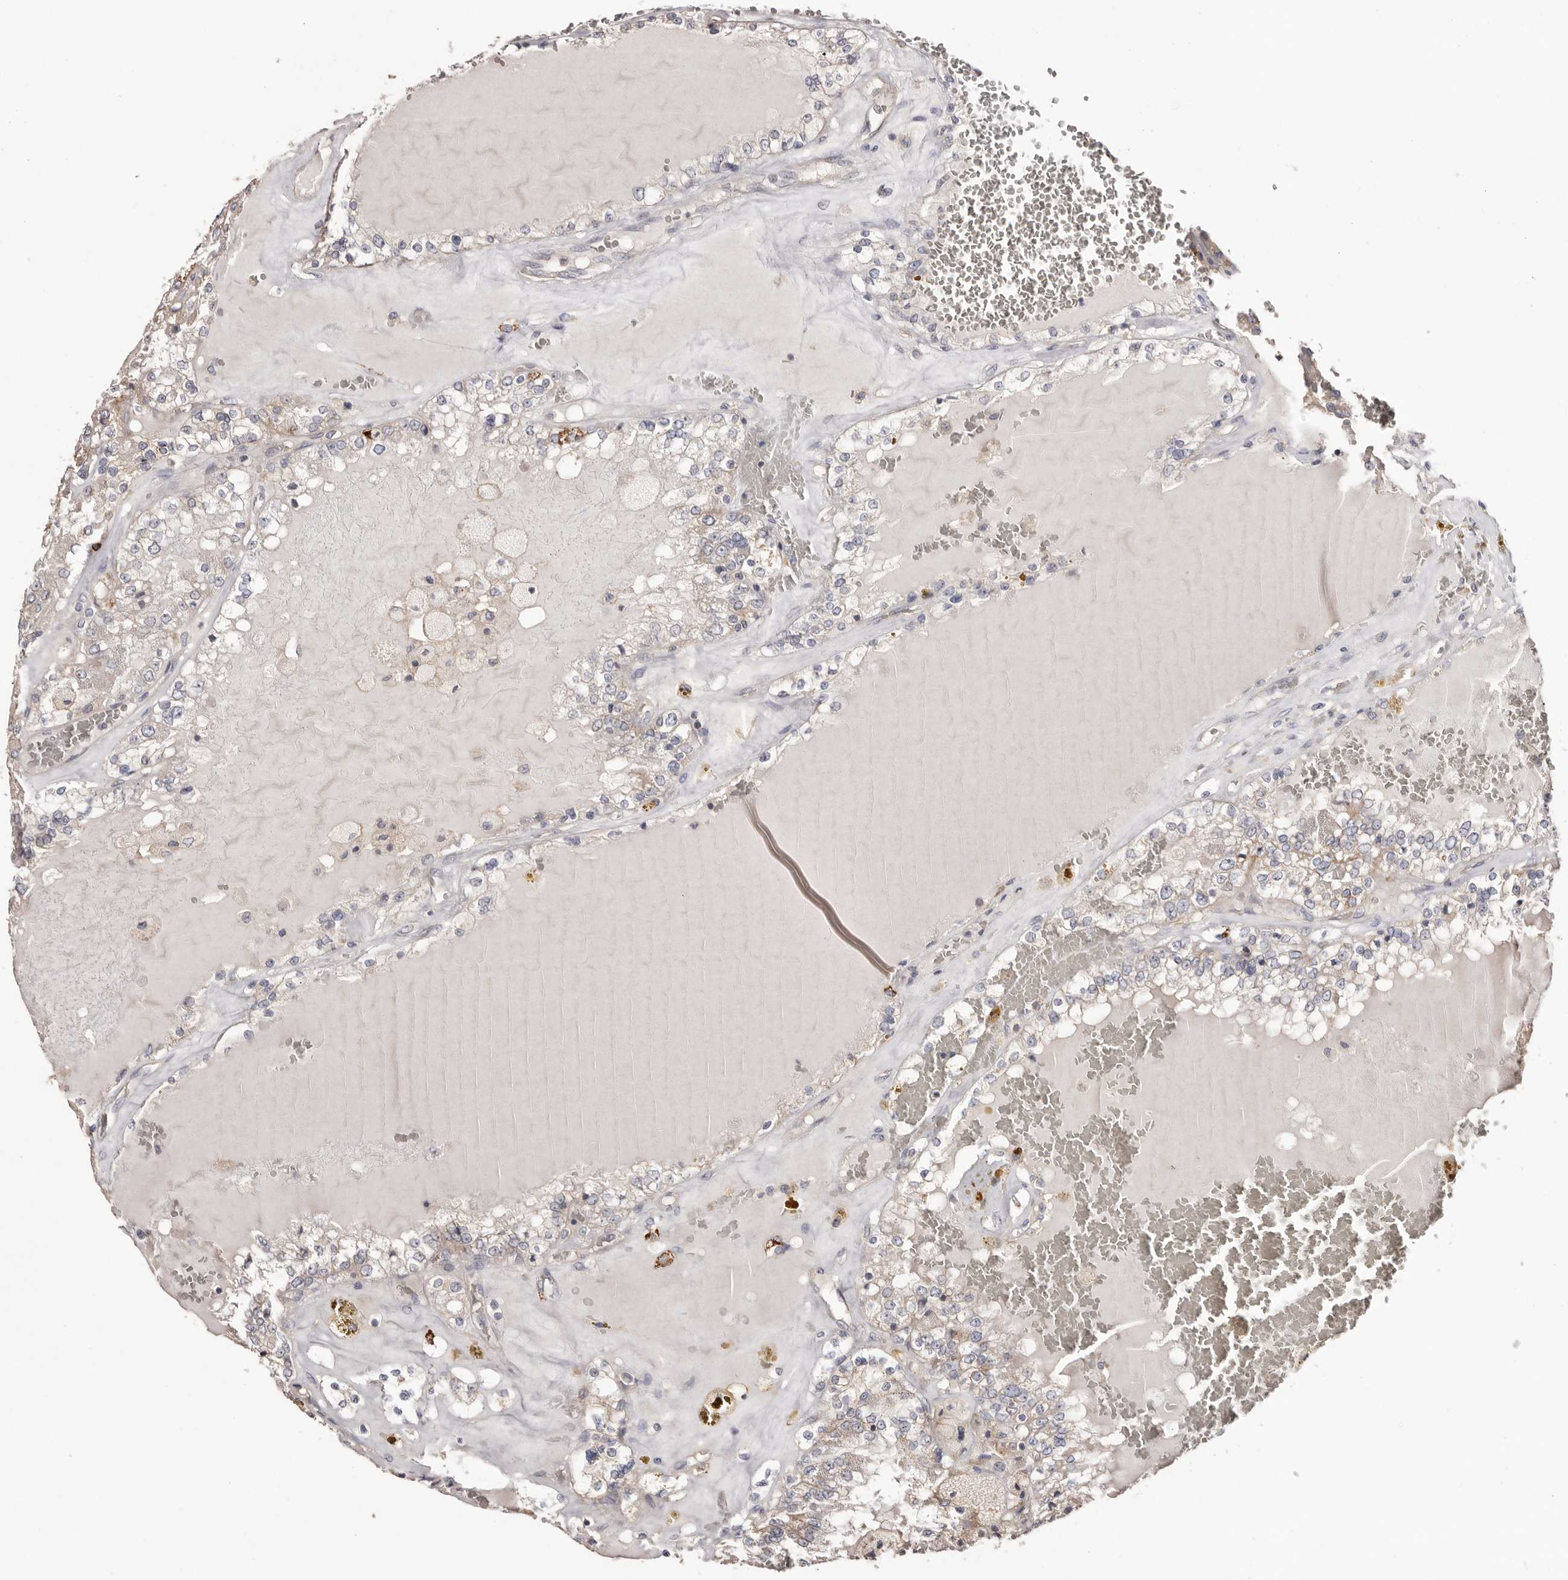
{"staining": {"intensity": "negative", "quantity": "none", "location": "none"}, "tissue": "renal cancer", "cell_type": "Tumor cells", "image_type": "cancer", "snomed": [{"axis": "morphology", "description": "Adenocarcinoma, NOS"}, {"axis": "topography", "description": "Kidney"}], "caption": "This is a photomicrograph of IHC staining of renal adenocarcinoma, which shows no positivity in tumor cells.", "gene": "MMACHC", "patient": {"sex": "female", "age": 56}}